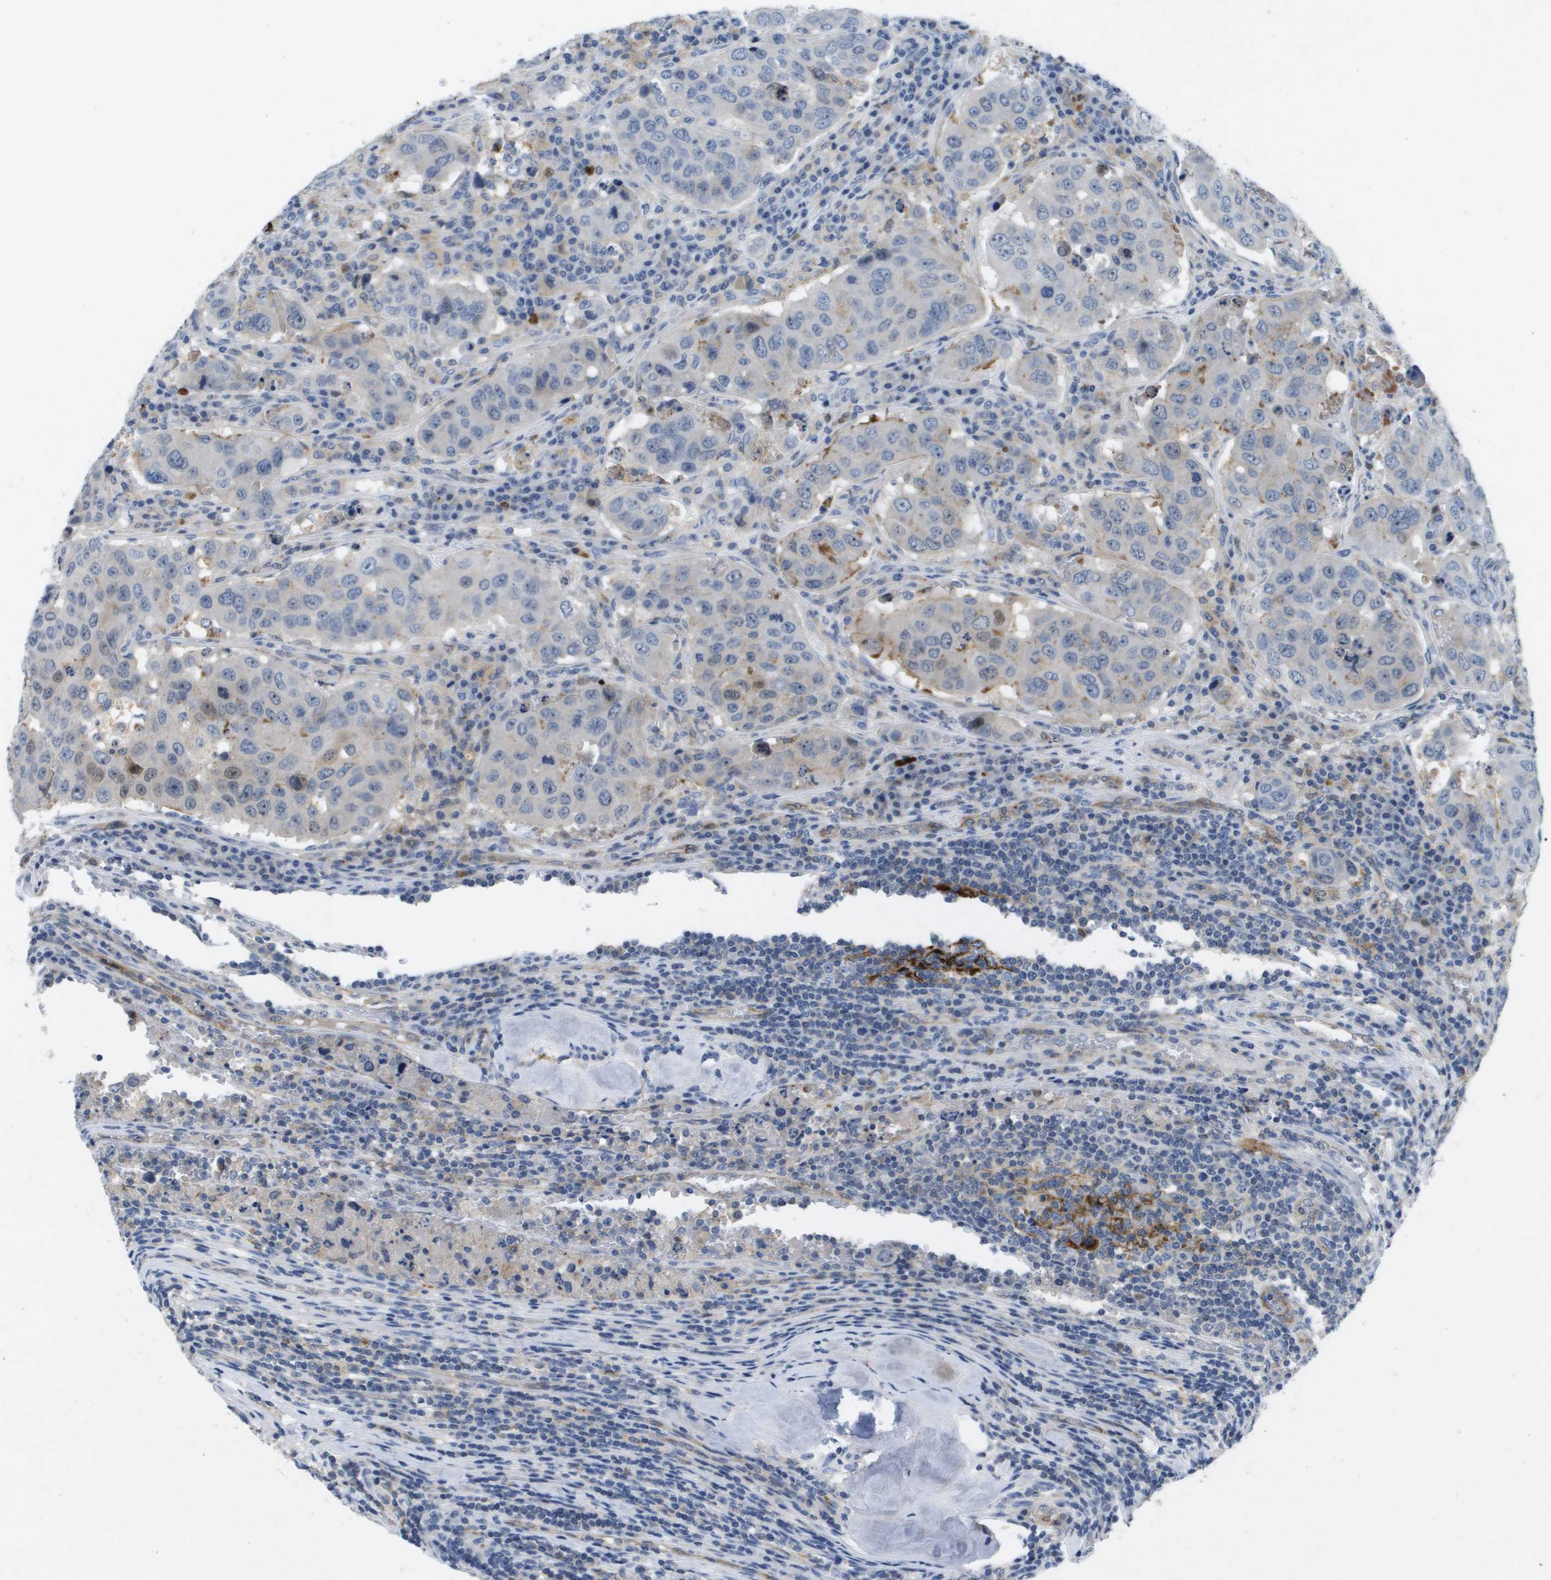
{"staining": {"intensity": "weak", "quantity": "<25%", "location": "cytoplasmic/membranous"}, "tissue": "urothelial cancer", "cell_type": "Tumor cells", "image_type": "cancer", "snomed": [{"axis": "morphology", "description": "Urothelial carcinoma, High grade"}, {"axis": "topography", "description": "Lymph node"}, {"axis": "topography", "description": "Urinary bladder"}], "caption": "Human urothelial cancer stained for a protein using IHC shows no expression in tumor cells.", "gene": "LIPG", "patient": {"sex": "male", "age": 51}}